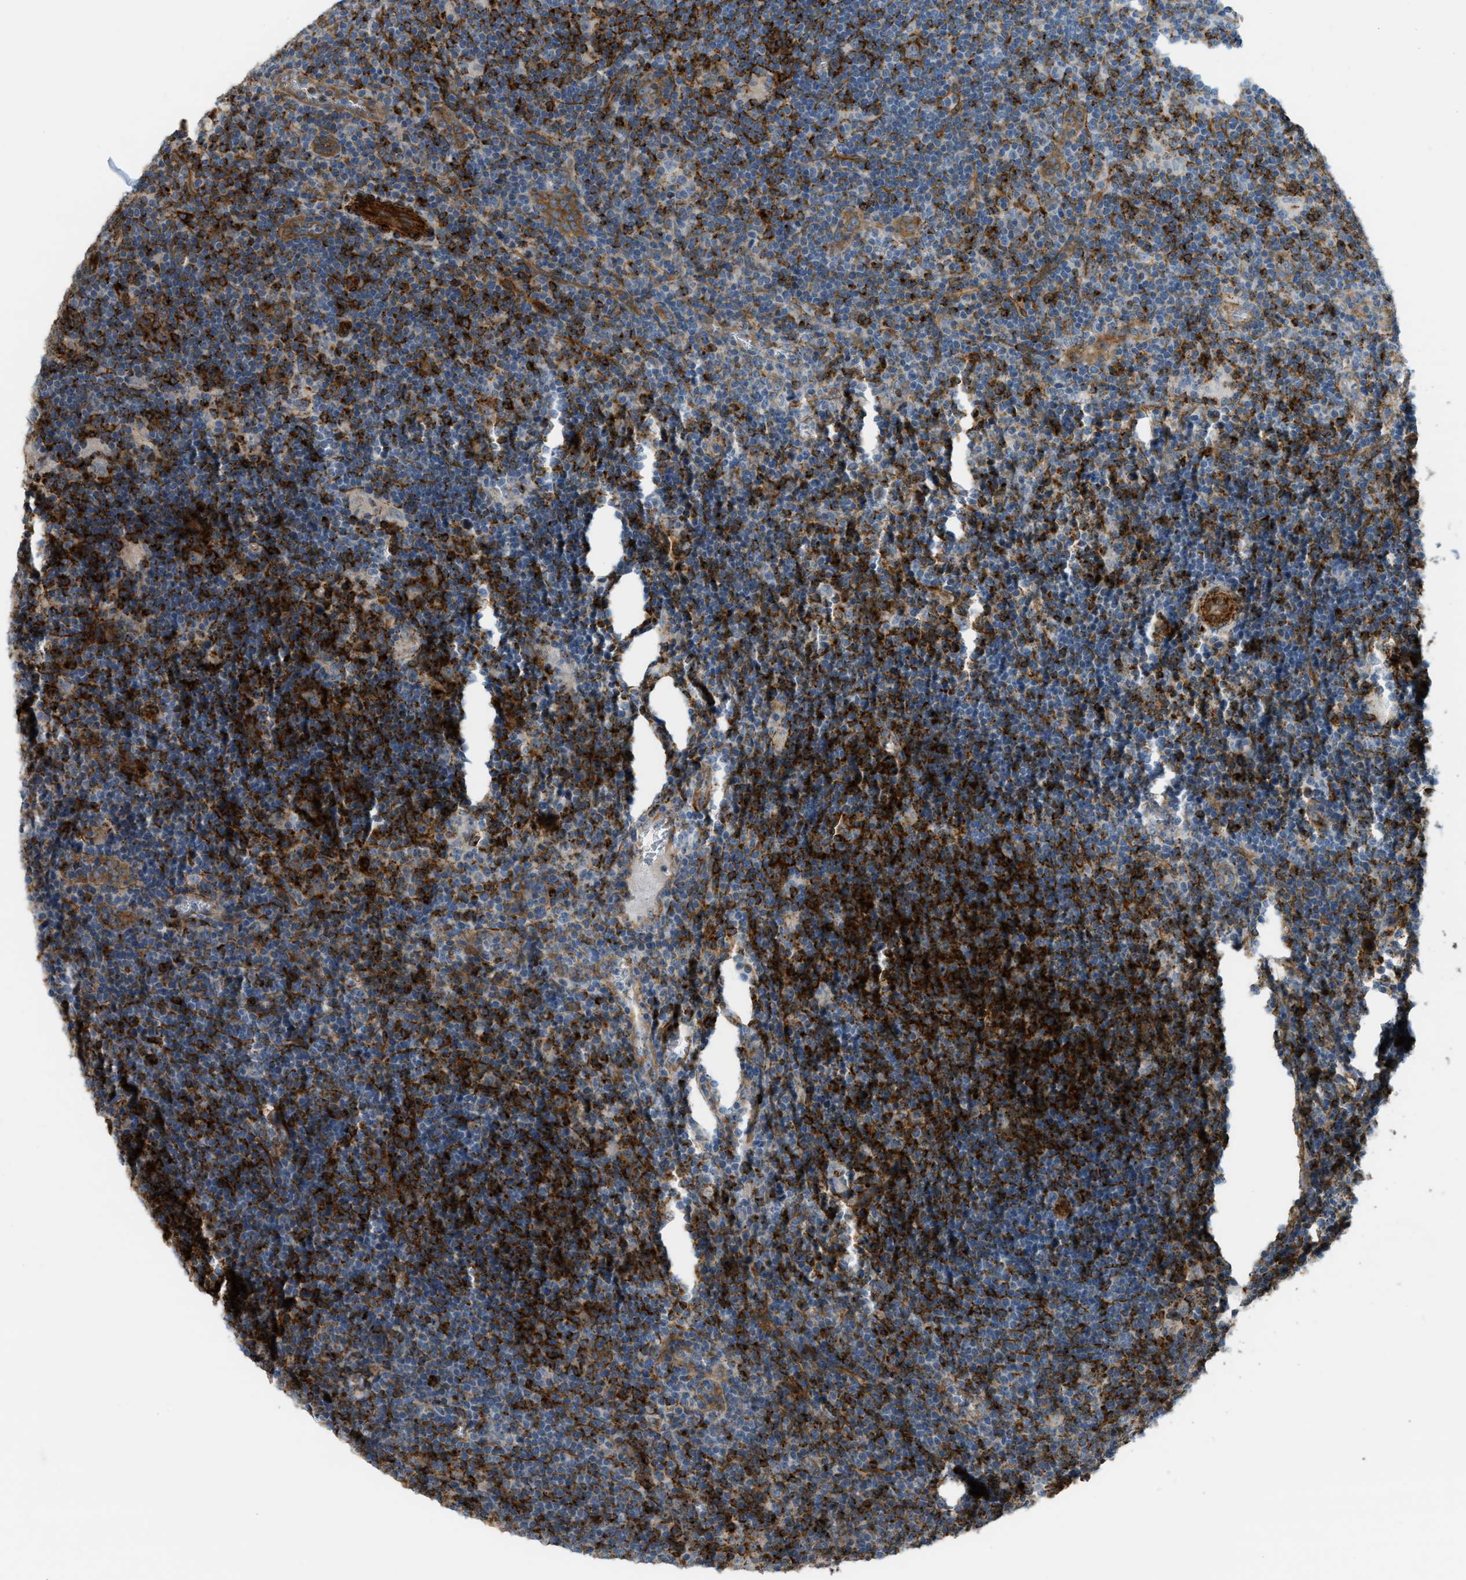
{"staining": {"intensity": "moderate", "quantity": "25%-75%", "location": "cytoplasmic/membranous"}, "tissue": "lymphoma", "cell_type": "Tumor cells", "image_type": "cancer", "snomed": [{"axis": "morphology", "description": "Hodgkin's disease, NOS"}, {"axis": "topography", "description": "Lymph node"}], "caption": "Hodgkin's disease was stained to show a protein in brown. There is medium levels of moderate cytoplasmic/membranous staining in approximately 25%-75% of tumor cells.", "gene": "KIAA1671", "patient": {"sex": "female", "age": 57}}